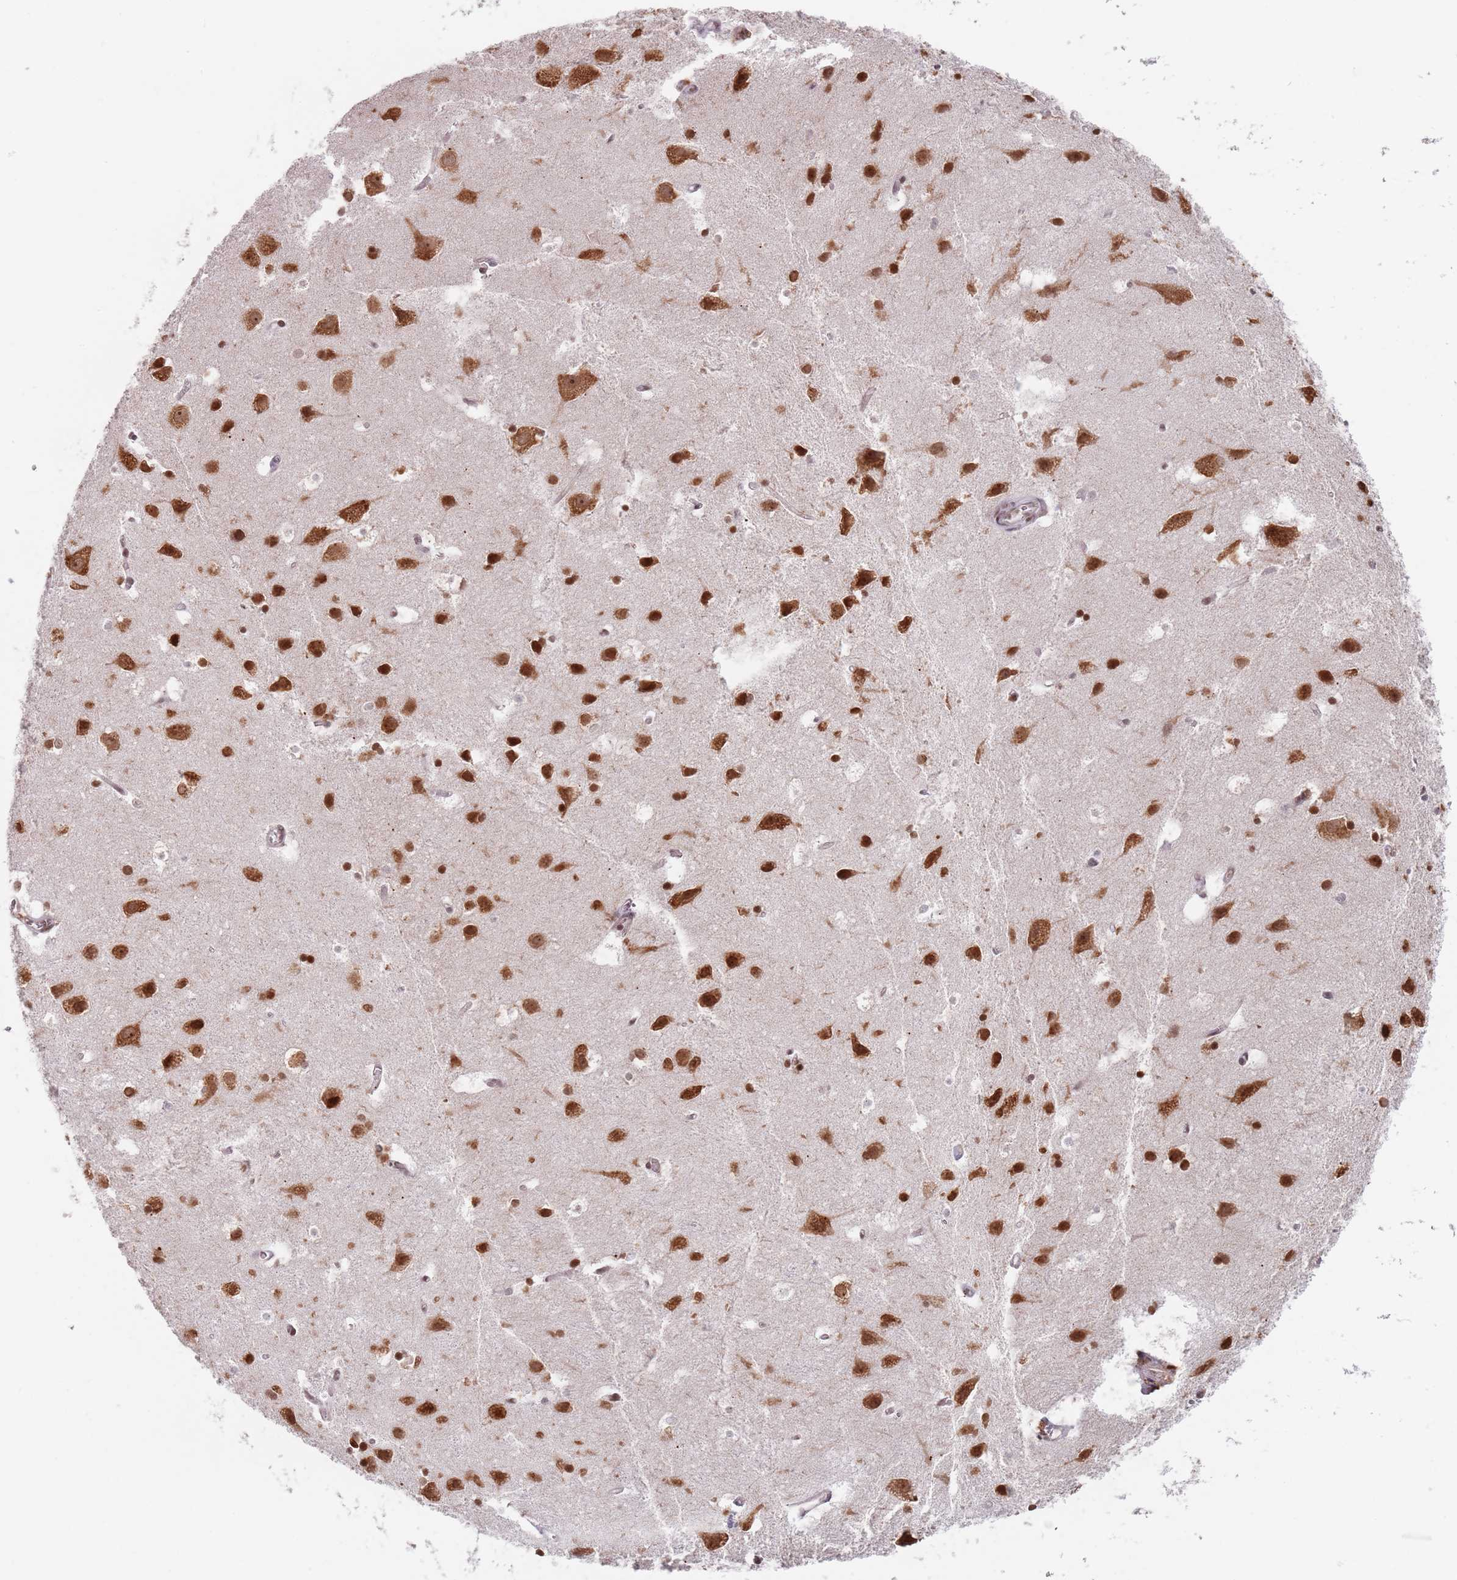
{"staining": {"intensity": "weak", "quantity": ">75%", "location": "nuclear"}, "tissue": "cerebral cortex", "cell_type": "Endothelial cells", "image_type": "normal", "snomed": [{"axis": "morphology", "description": "Normal tissue, NOS"}, {"axis": "topography", "description": "Cerebral cortex"}], "caption": "A photomicrograph showing weak nuclear positivity in approximately >75% of endothelial cells in benign cerebral cortex, as visualized by brown immunohistochemical staining.", "gene": "MFSD12", "patient": {"sex": "male", "age": 54}}